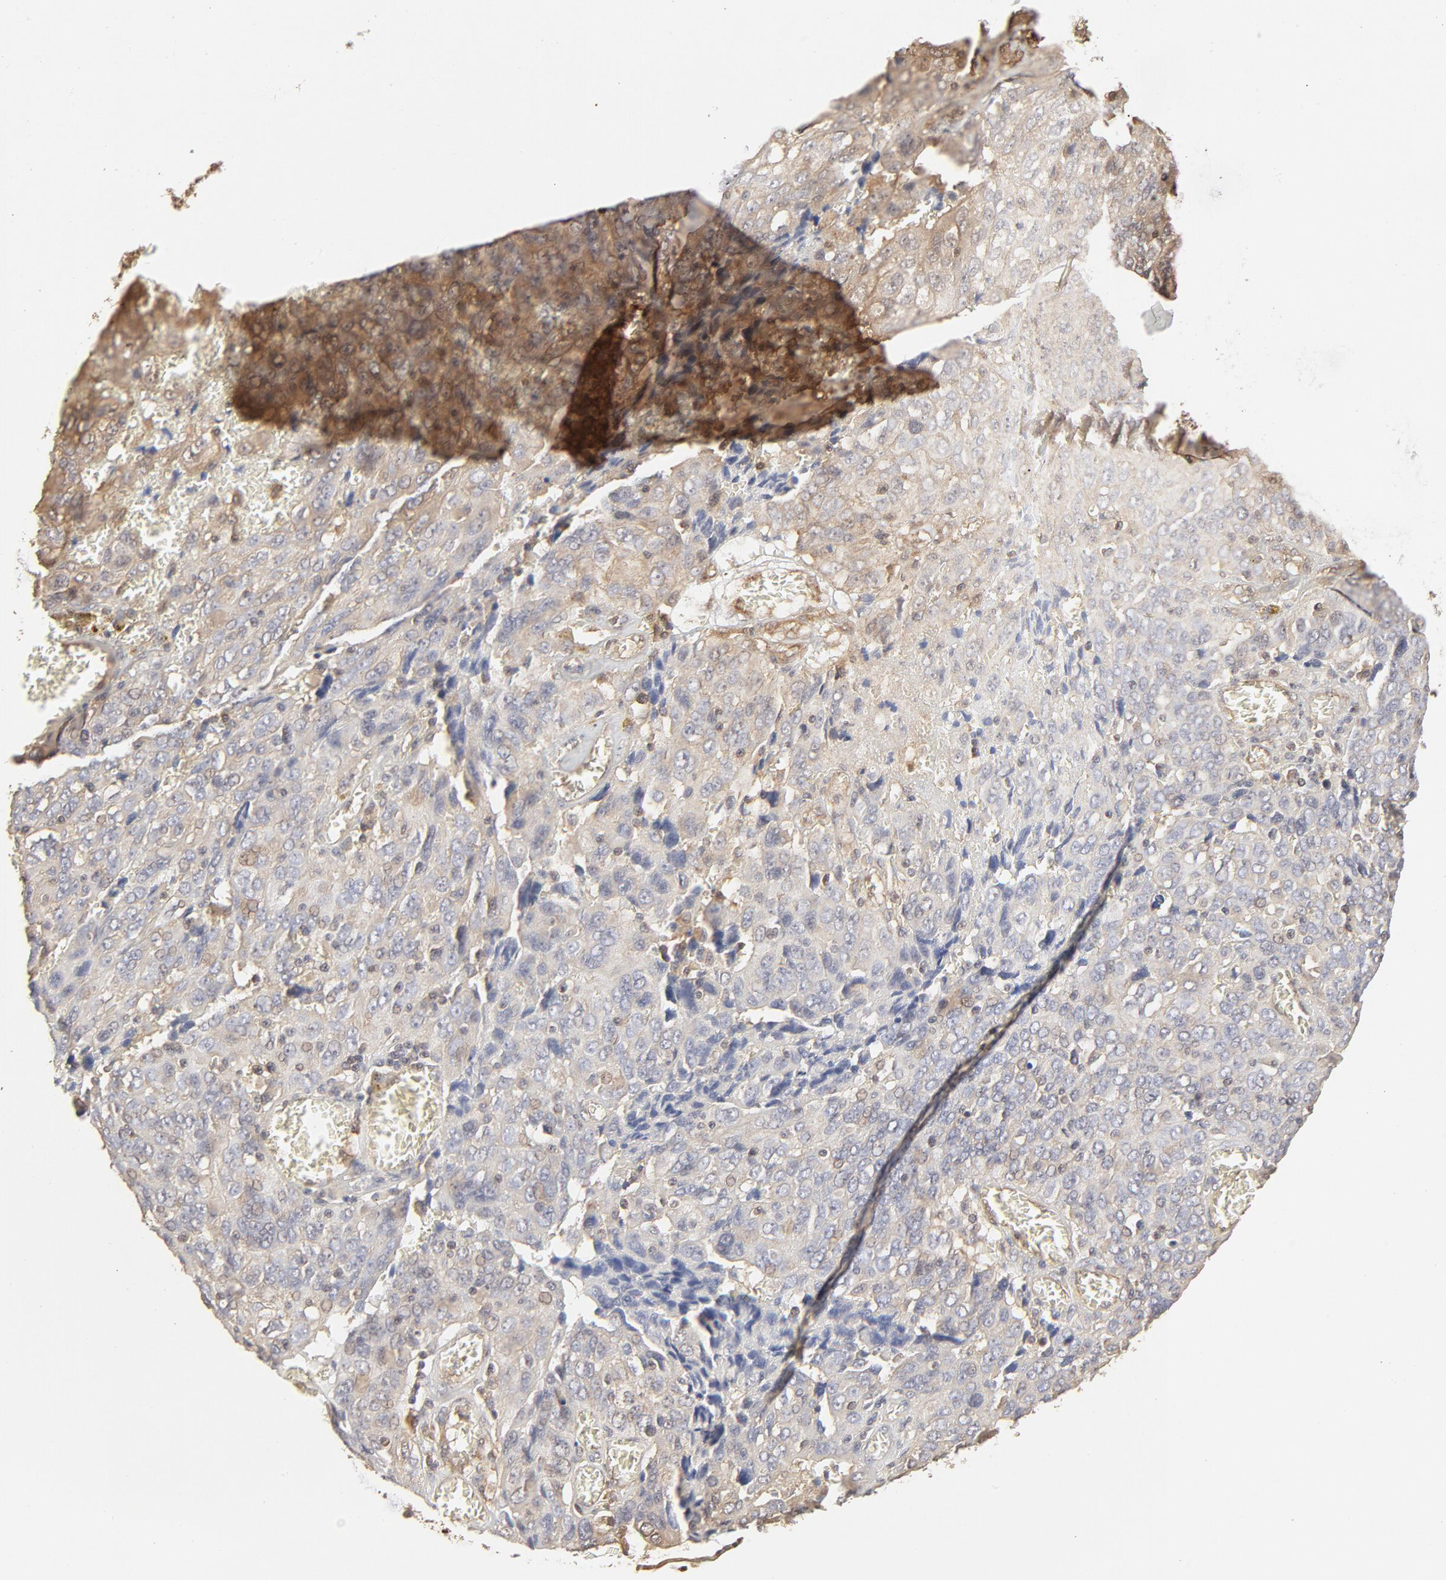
{"staining": {"intensity": "weak", "quantity": "25%-75%", "location": "cytoplasmic/membranous,nuclear"}, "tissue": "ovarian cancer", "cell_type": "Tumor cells", "image_type": "cancer", "snomed": [{"axis": "morphology", "description": "Carcinoma, endometroid"}, {"axis": "topography", "description": "Ovary"}], "caption": "Human ovarian endometroid carcinoma stained for a protein (brown) exhibits weak cytoplasmic/membranous and nuclear positive positivity in about 25%-75% of tumor cells.", "gene": "PPP2CA", "patient": {"sex": "female", "age": 75}}